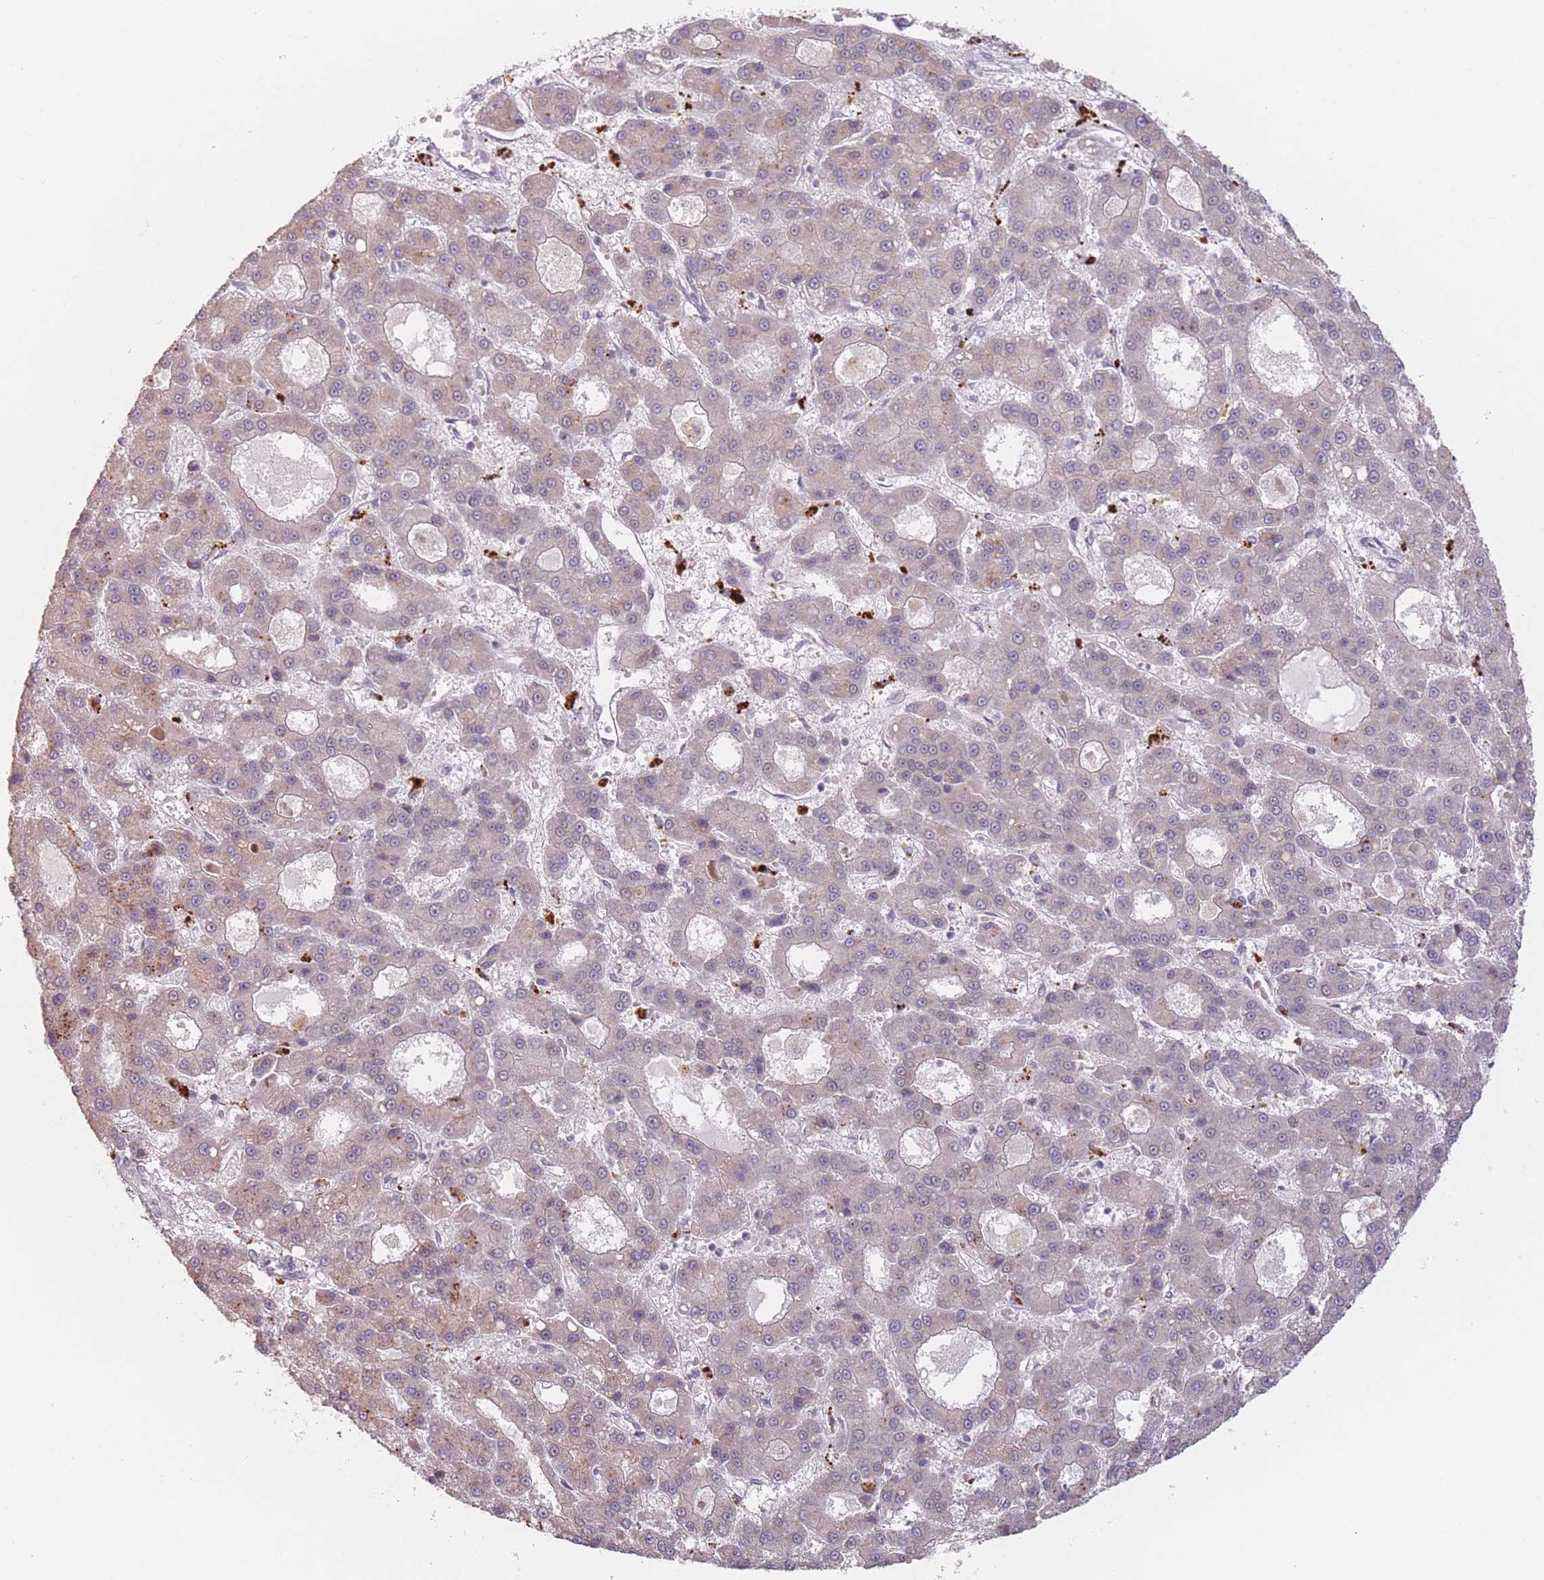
{"staining": {"intensity": "weak", "quantity": "<25%", "location": "cytoplasmic/membranous"}, "tissue": "liver cancer", "cell_type": "Tumor cells", "image_type": "cancer", "snomed": [{"axis": "morphology", "description": "Carcinoma, Hepatocellular, NOS"}, {"axis": "topography", "description": "Liver"}], "caption": "Tumor cells are negative for protein expression in human liver hepatocellular carcinoma.", "gene": "OR10C1", "patient": {"sex": "male", "age": 70}}